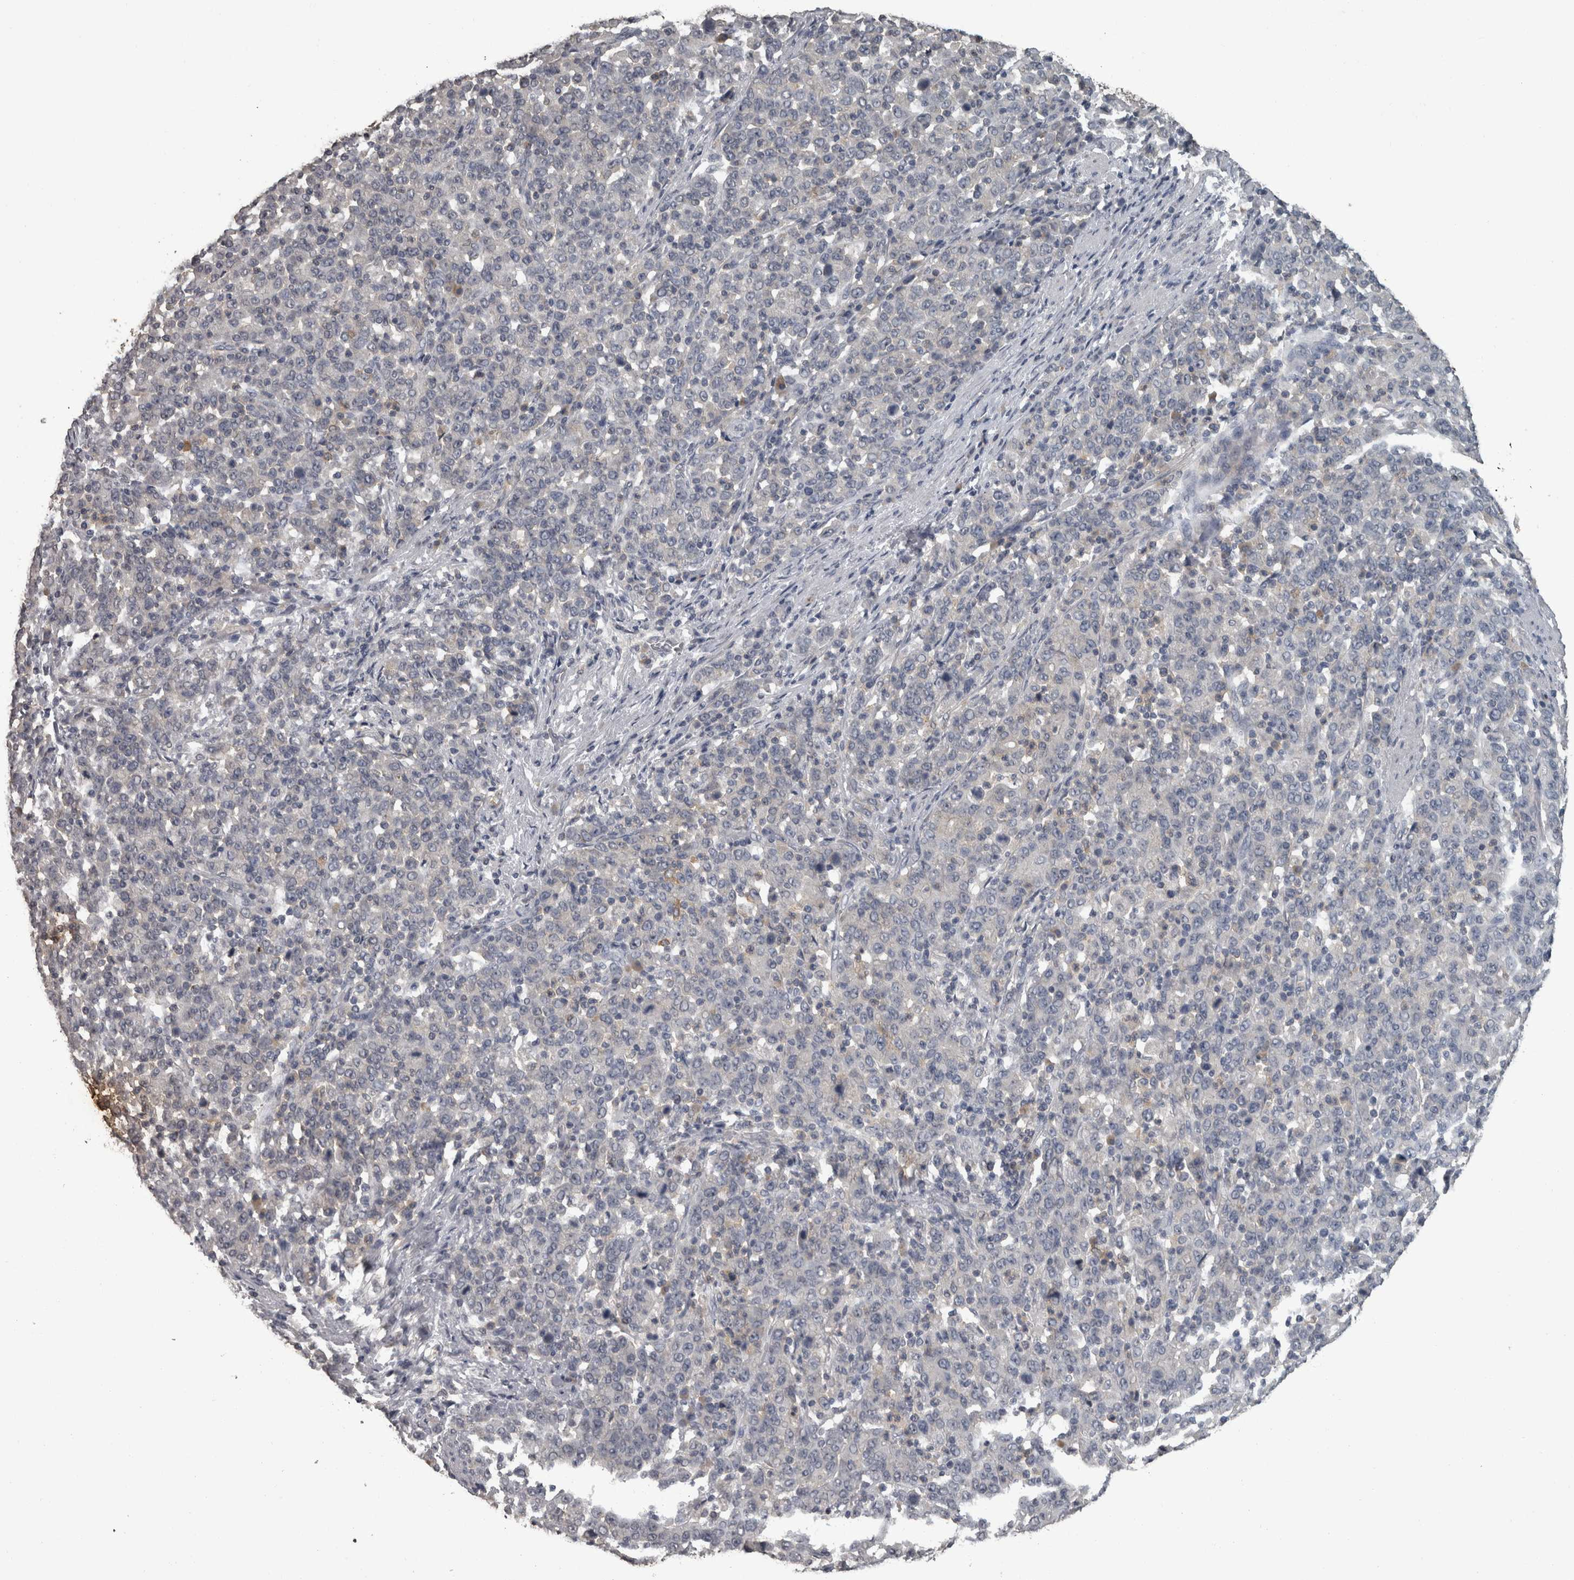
{"staining": {"intensity": "negative", "quantity": "none", "location": "none"}, "tissue": "stomach cancer", "cell_type": "Tumor cells", "image_type": "cancer", "snomed": [{"axis": "morphology", "description": "Adenocarcinoma, NOS"}, {"axis": "topography", "description": "Stomach, upper"}], "caption": "The immunohistochemistry micrograph has no significant expression in tumor cells of stomach adenocarcinoma tissue.", "gene": "PIK3AP1", "patient": {"sex": "male", "age": 69}}